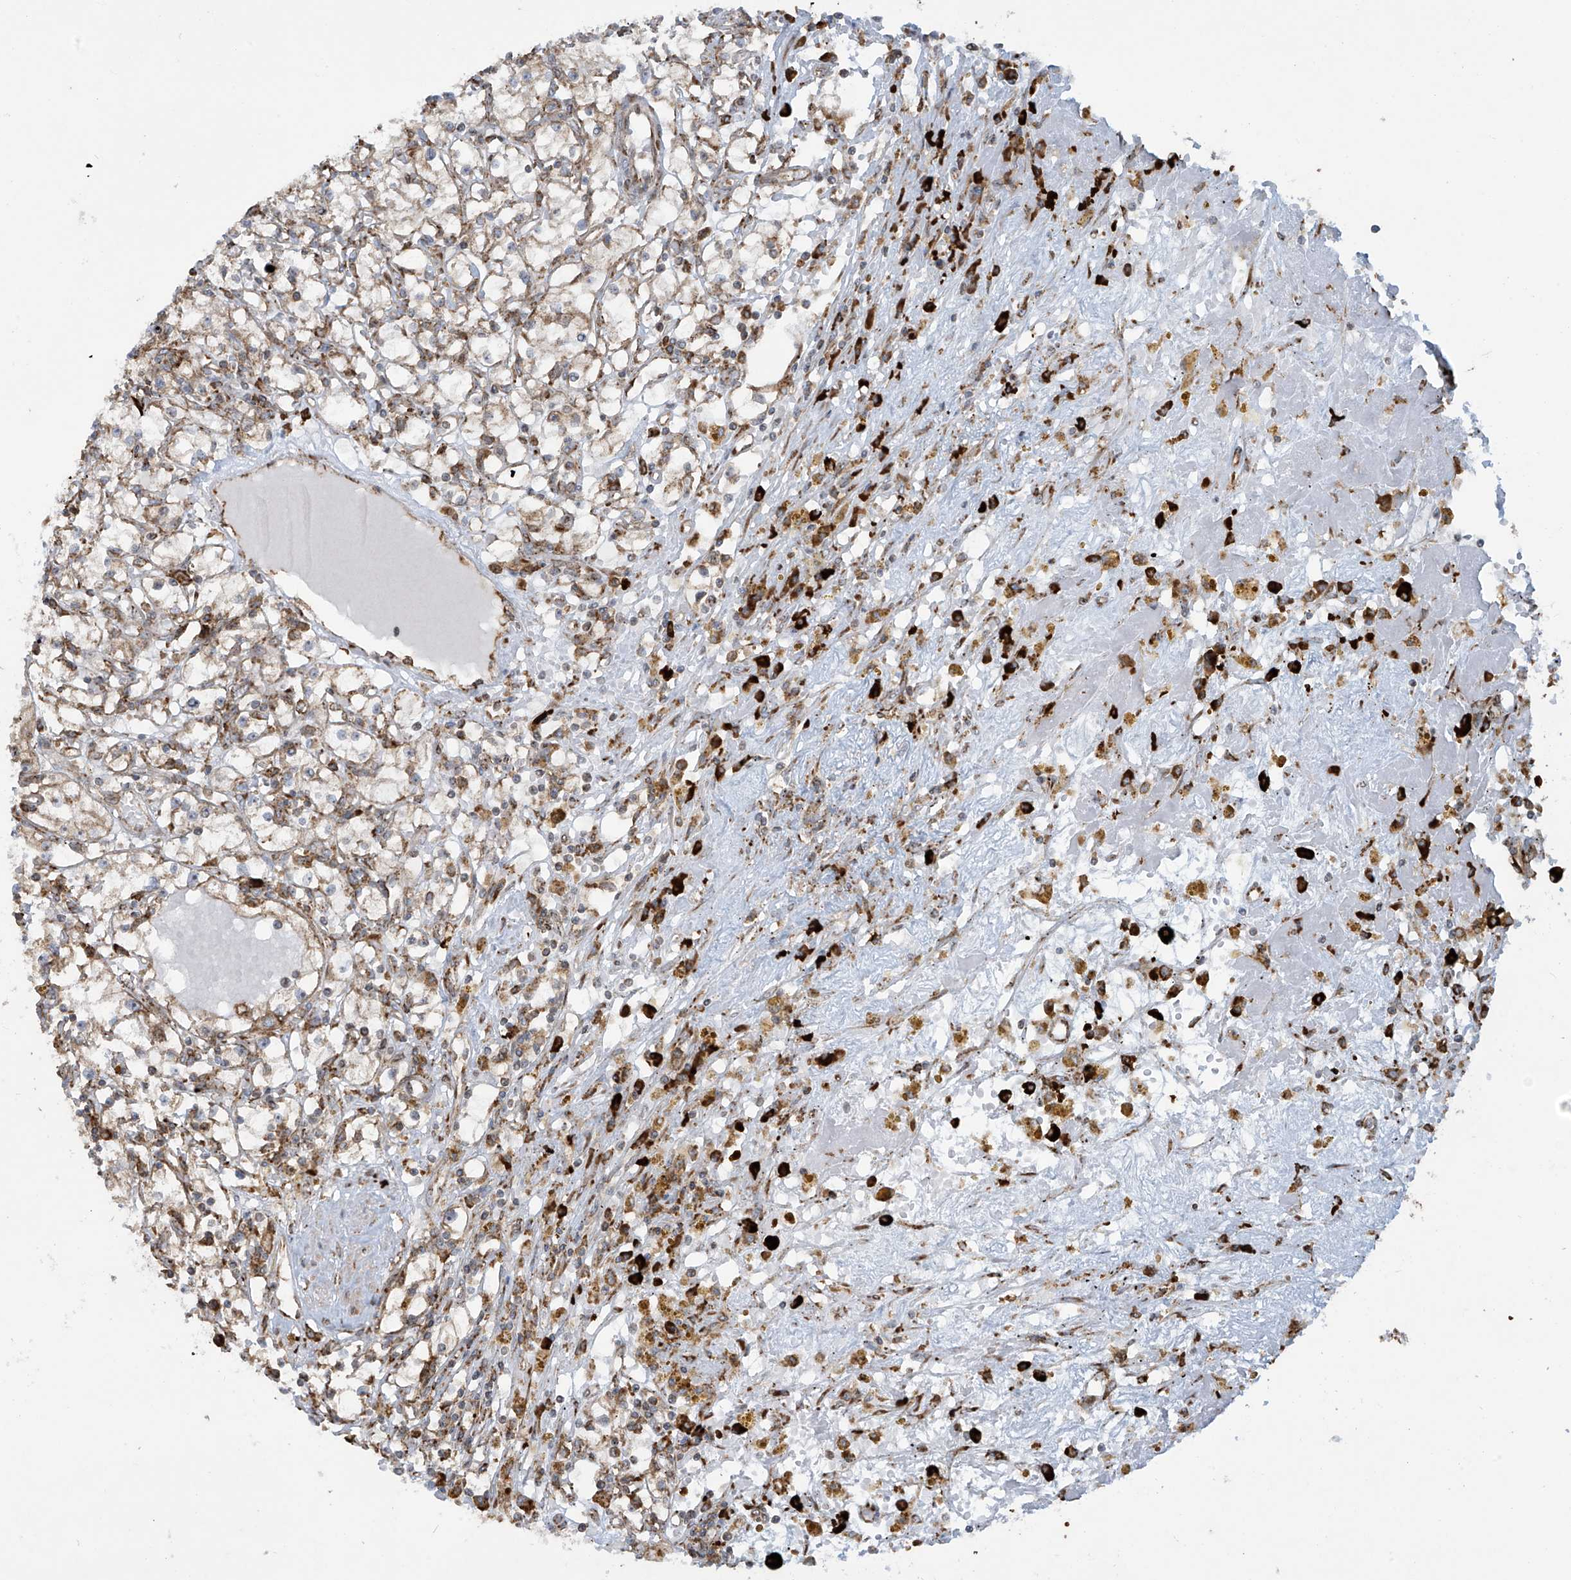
{"staining": {"intensity": "negative", "quantity": "none", "location": "none"}, "tissue": "renal cancer", "cell_type": "Tumor cells", "image_type": "cancer", "snomed": [{"axis": "morphology", "description": "Adenocarcinoma, NOS"}, {"axis": "topography", "description": "Kidney"}], "caption": "IHC image of neoplastic tissue: renal adenocarcinoma stained with DAB shows no significant protein staining in tumor cells.", "gene": "MX1", "patient": {"sex": "male", "age": 56}}